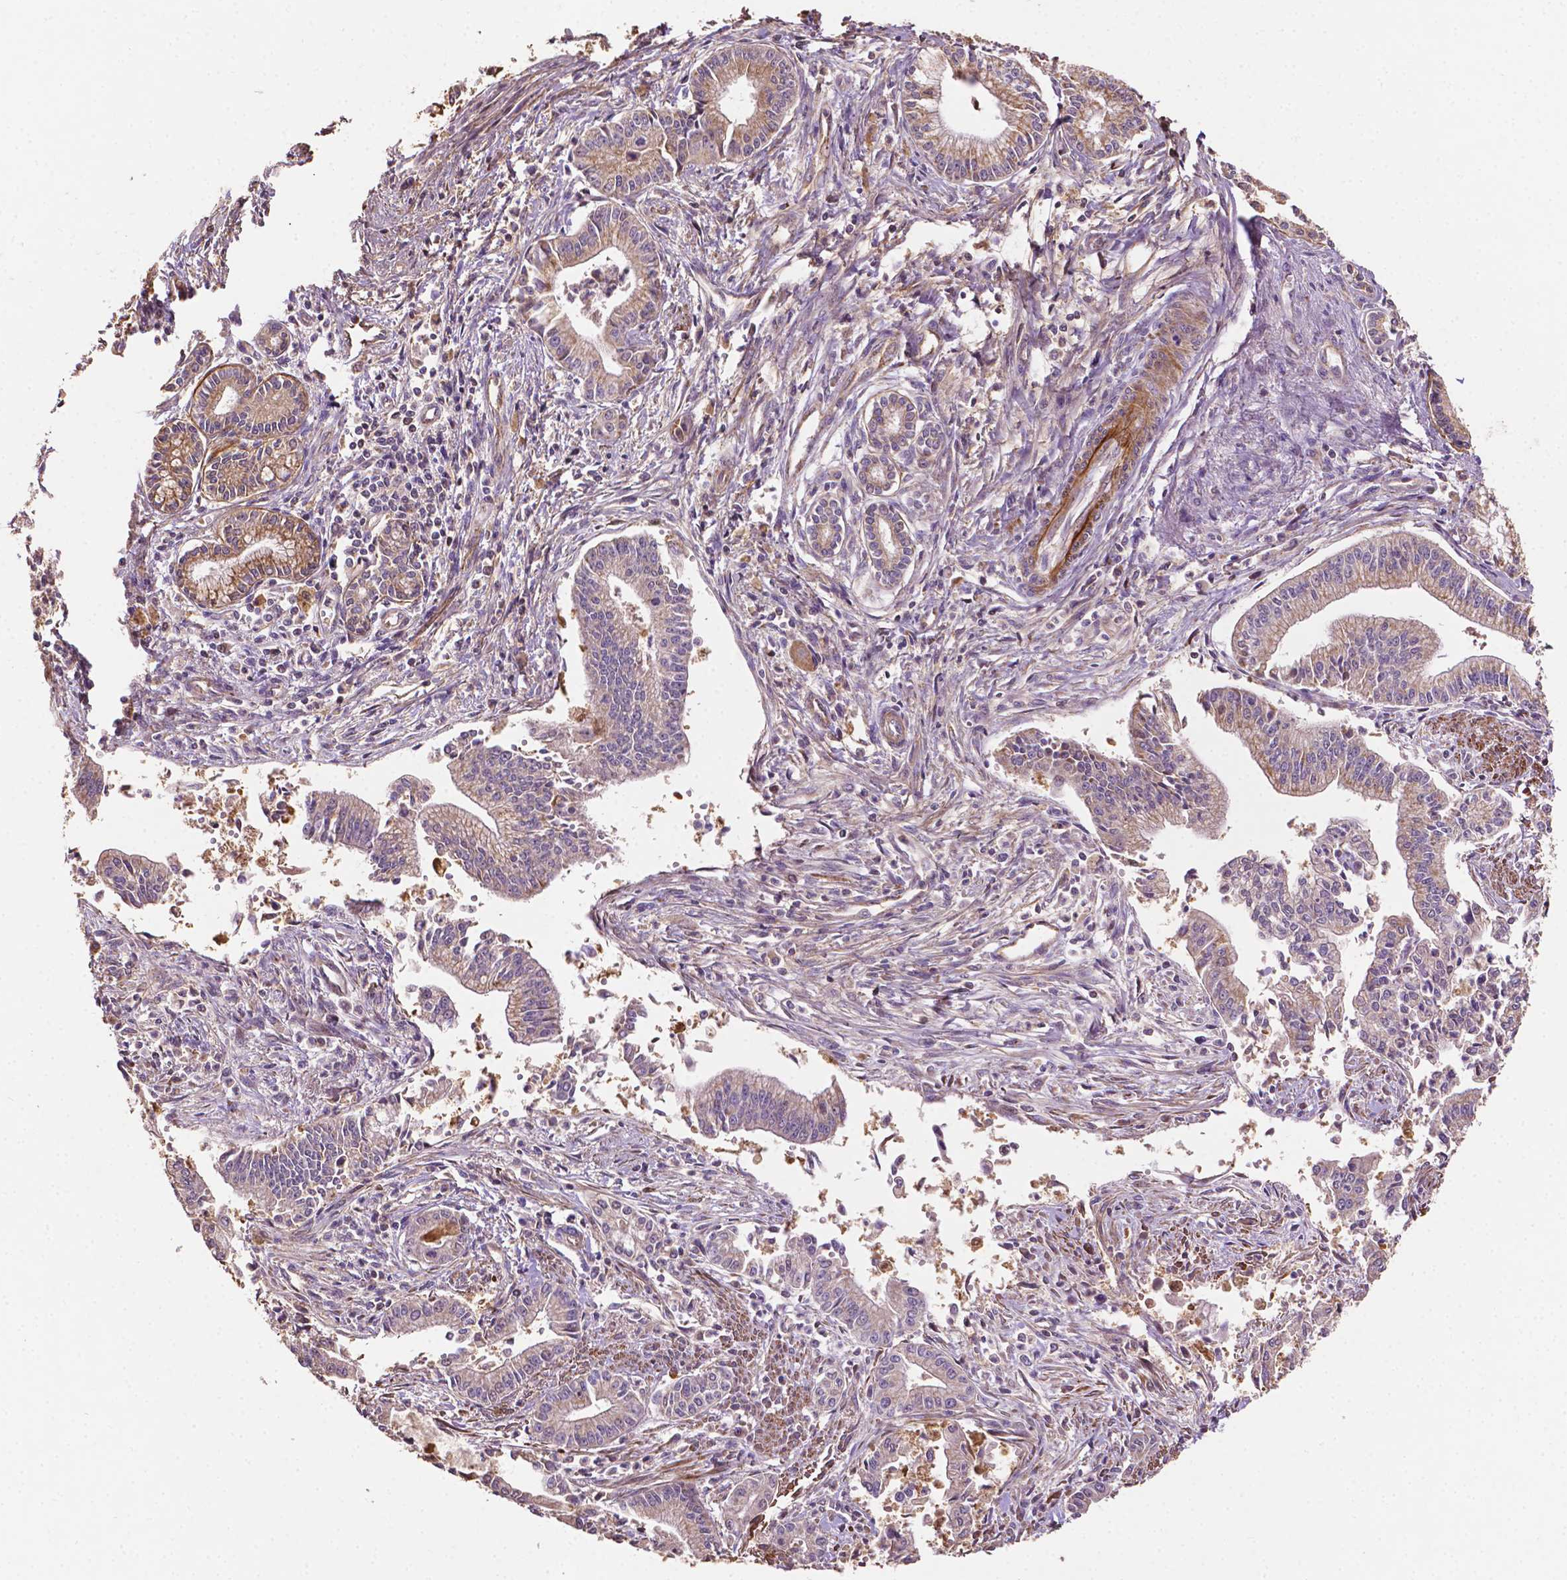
{"staining": {"intensity": "moderate", "quantity": "25%-75%", "location": "cytoplasmic/membranous"}, "tissue": "pancreatic cancer", "cell_type": "Tumor cells", "image_type": "cancer", "snomed": [{"axis": "morphology", "description": "Adenocarcinoma, NOS"}, {"axis": "topography", "description": "Pancreas"}], "caption": "High-magnification brightfield microscopy of pancreatic adenocarcinoma stained with DAB (3,3'-diaminobenzidine) (brown) and counterstained with hematoxylin (blue). tumor cells exhibit moderate cytoplasmic/membranous positivity is appreciated in approximately25%-75% of cells. (Stains: DAB in brown, nuclei in blue, Microscopy: brightfield microscopy at high magnification).", "gene": "LRR1", "patient": {"sex": "female", "age": 65}}